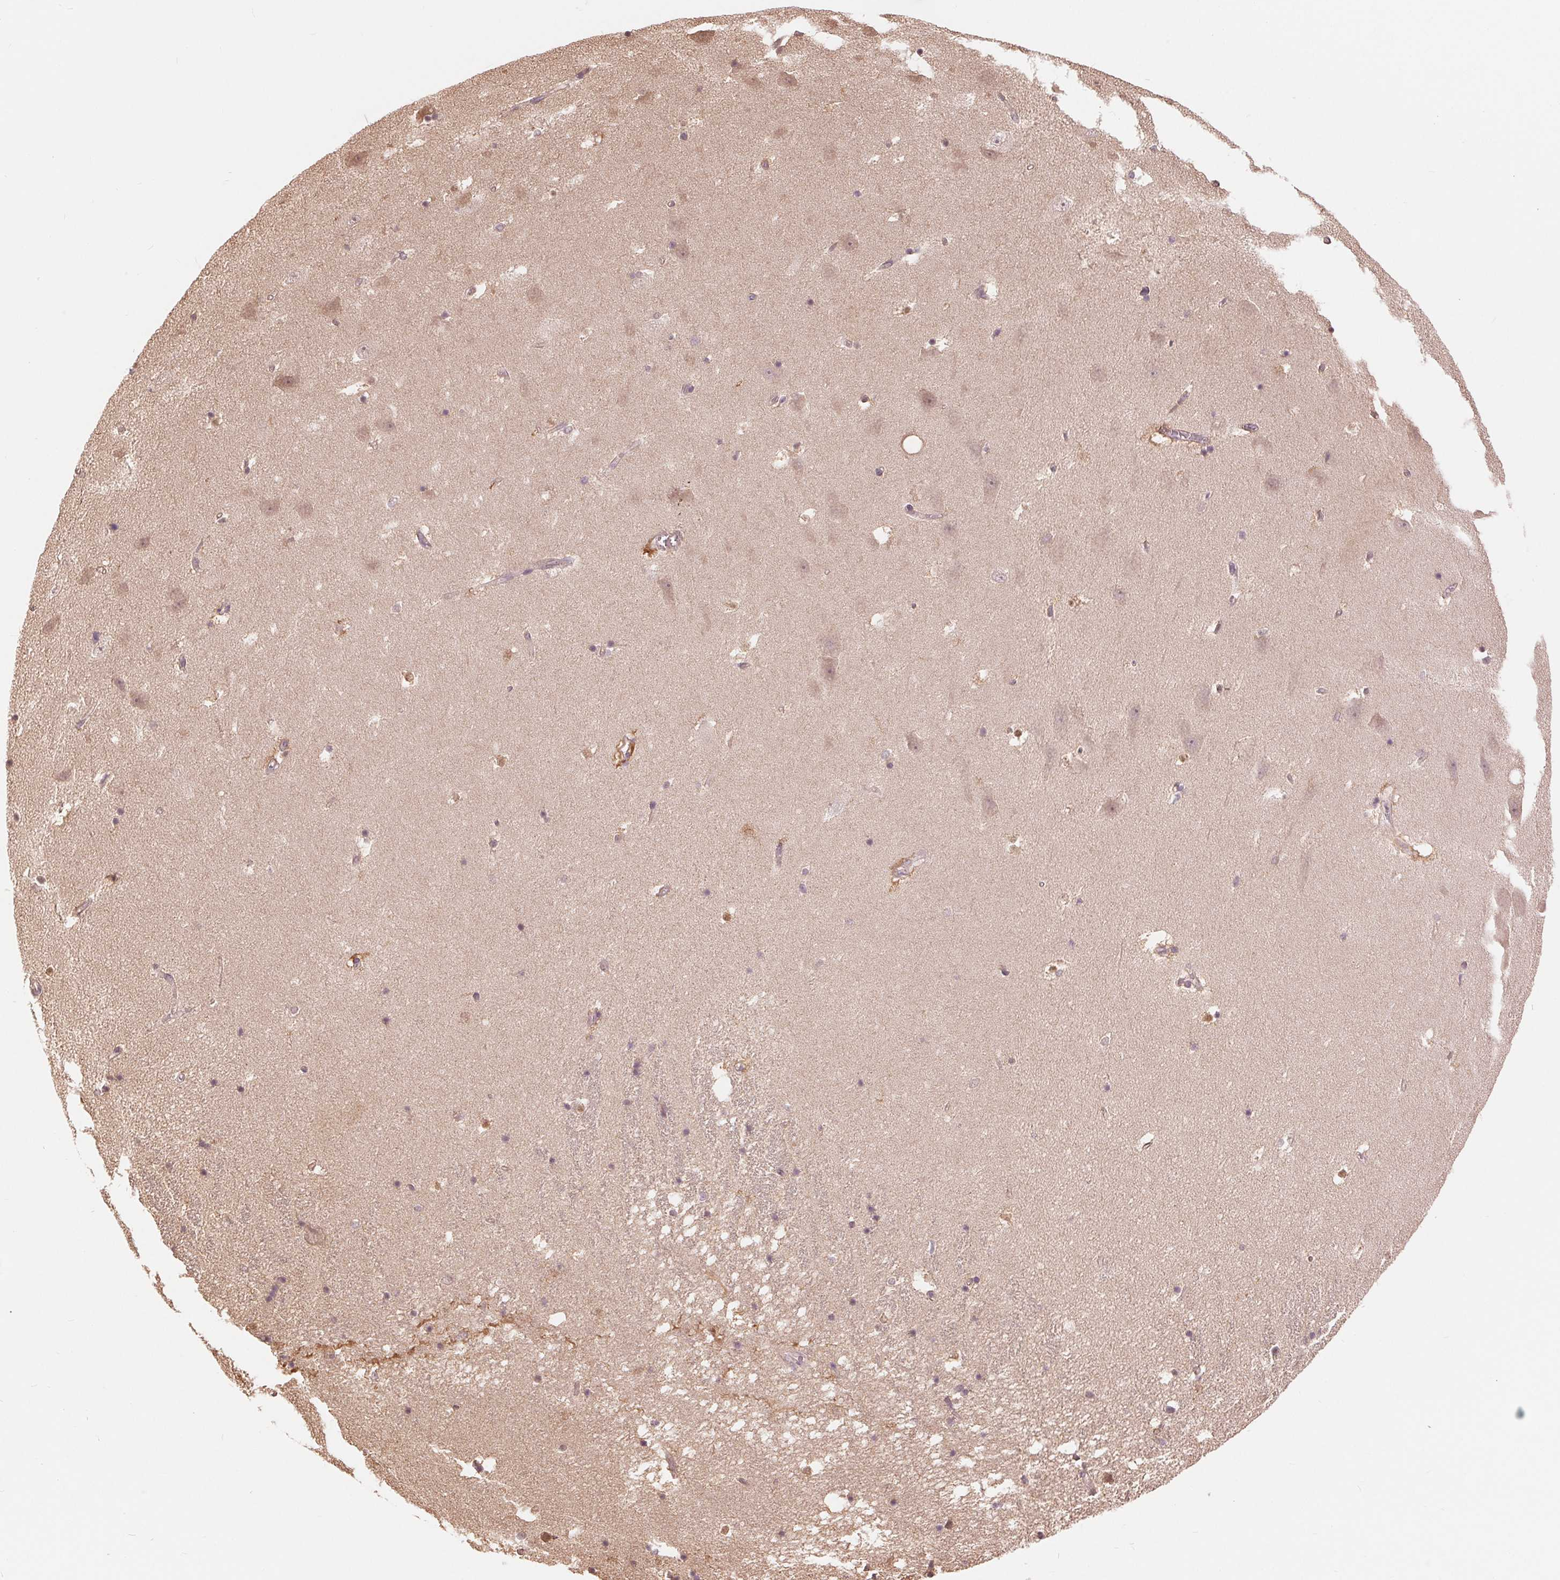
{"staining": {"intensity": "weak", "quantity": "<25%", "location": "nuclear"}, "tissue": "hippocampus", "cell_type": "Glial cells", "image_type": "normal", "snomed": [{"axis": "morphology", "description": "Normal tissue, NOS"}, {"axis": "topography", "description": "Hippocampus"}], "caption": "Immunohistochemical staining of unremarkable hippocampus reveals no significant positivity in glial cells.", "gene": "TMEM273", "patient": {"sex": "male", "age": 58}}